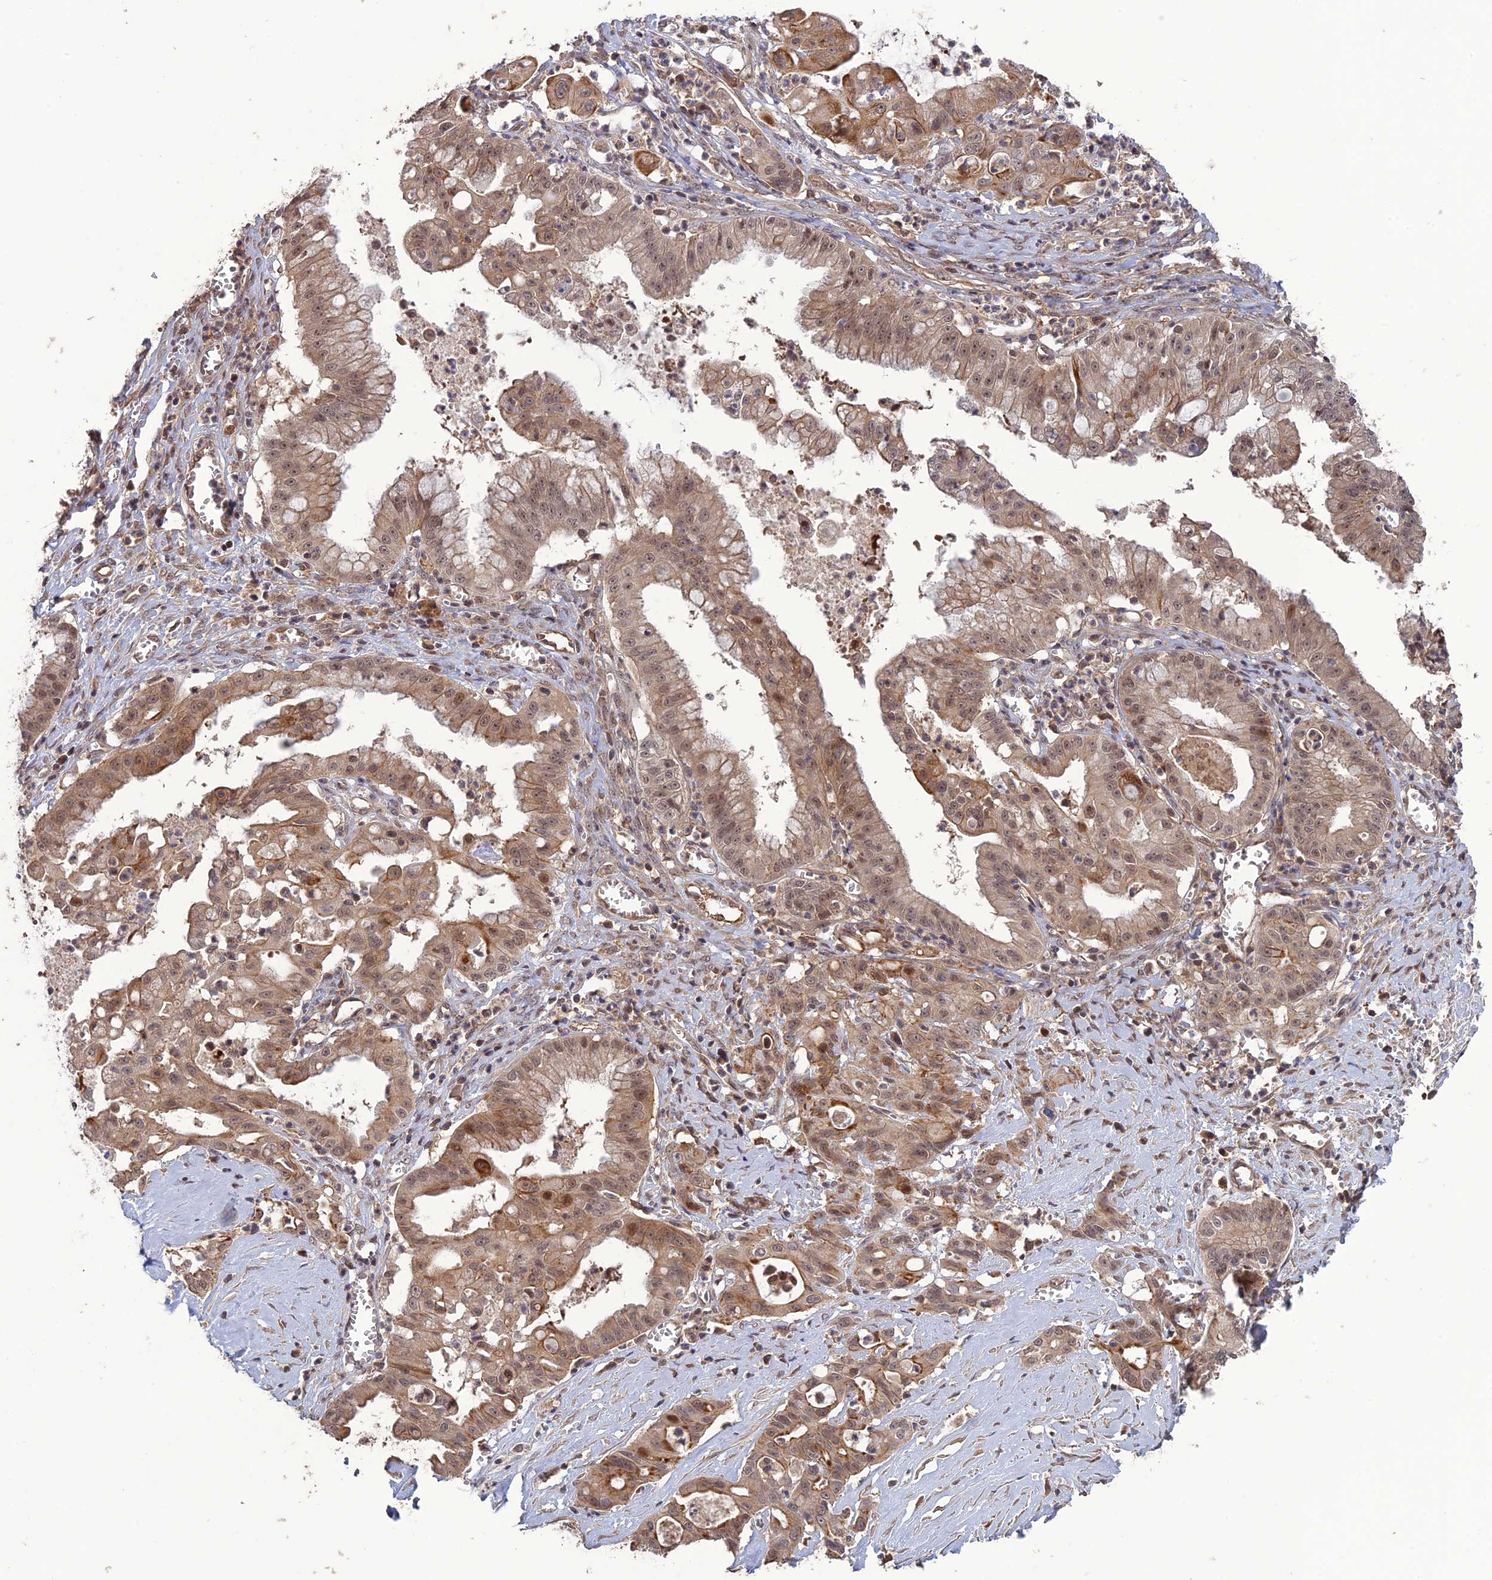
{"staining": {"intensity": "weak", "quantity": ">75%", "location": "cytoplasmic/membranous"}, "tissue": "ovarian cancer", "cell_type": "Tumor cells", "image_type": "cancer", "snomed": [{"axis": "morphology", "description": "Cystadenocarcinoma, mucinous, NOS"}, {"axis": "topography", "description": "Ovary"}], "caption": "The histopathology image shows a brown stain indicating the presence of a protein in the cytoplasmic/membranous of tumor cells in ovarian cancer (mucinous cystadenocarcinoma).", "gene": "LIN37", "patient": {"sex": "female", "age": 70}}